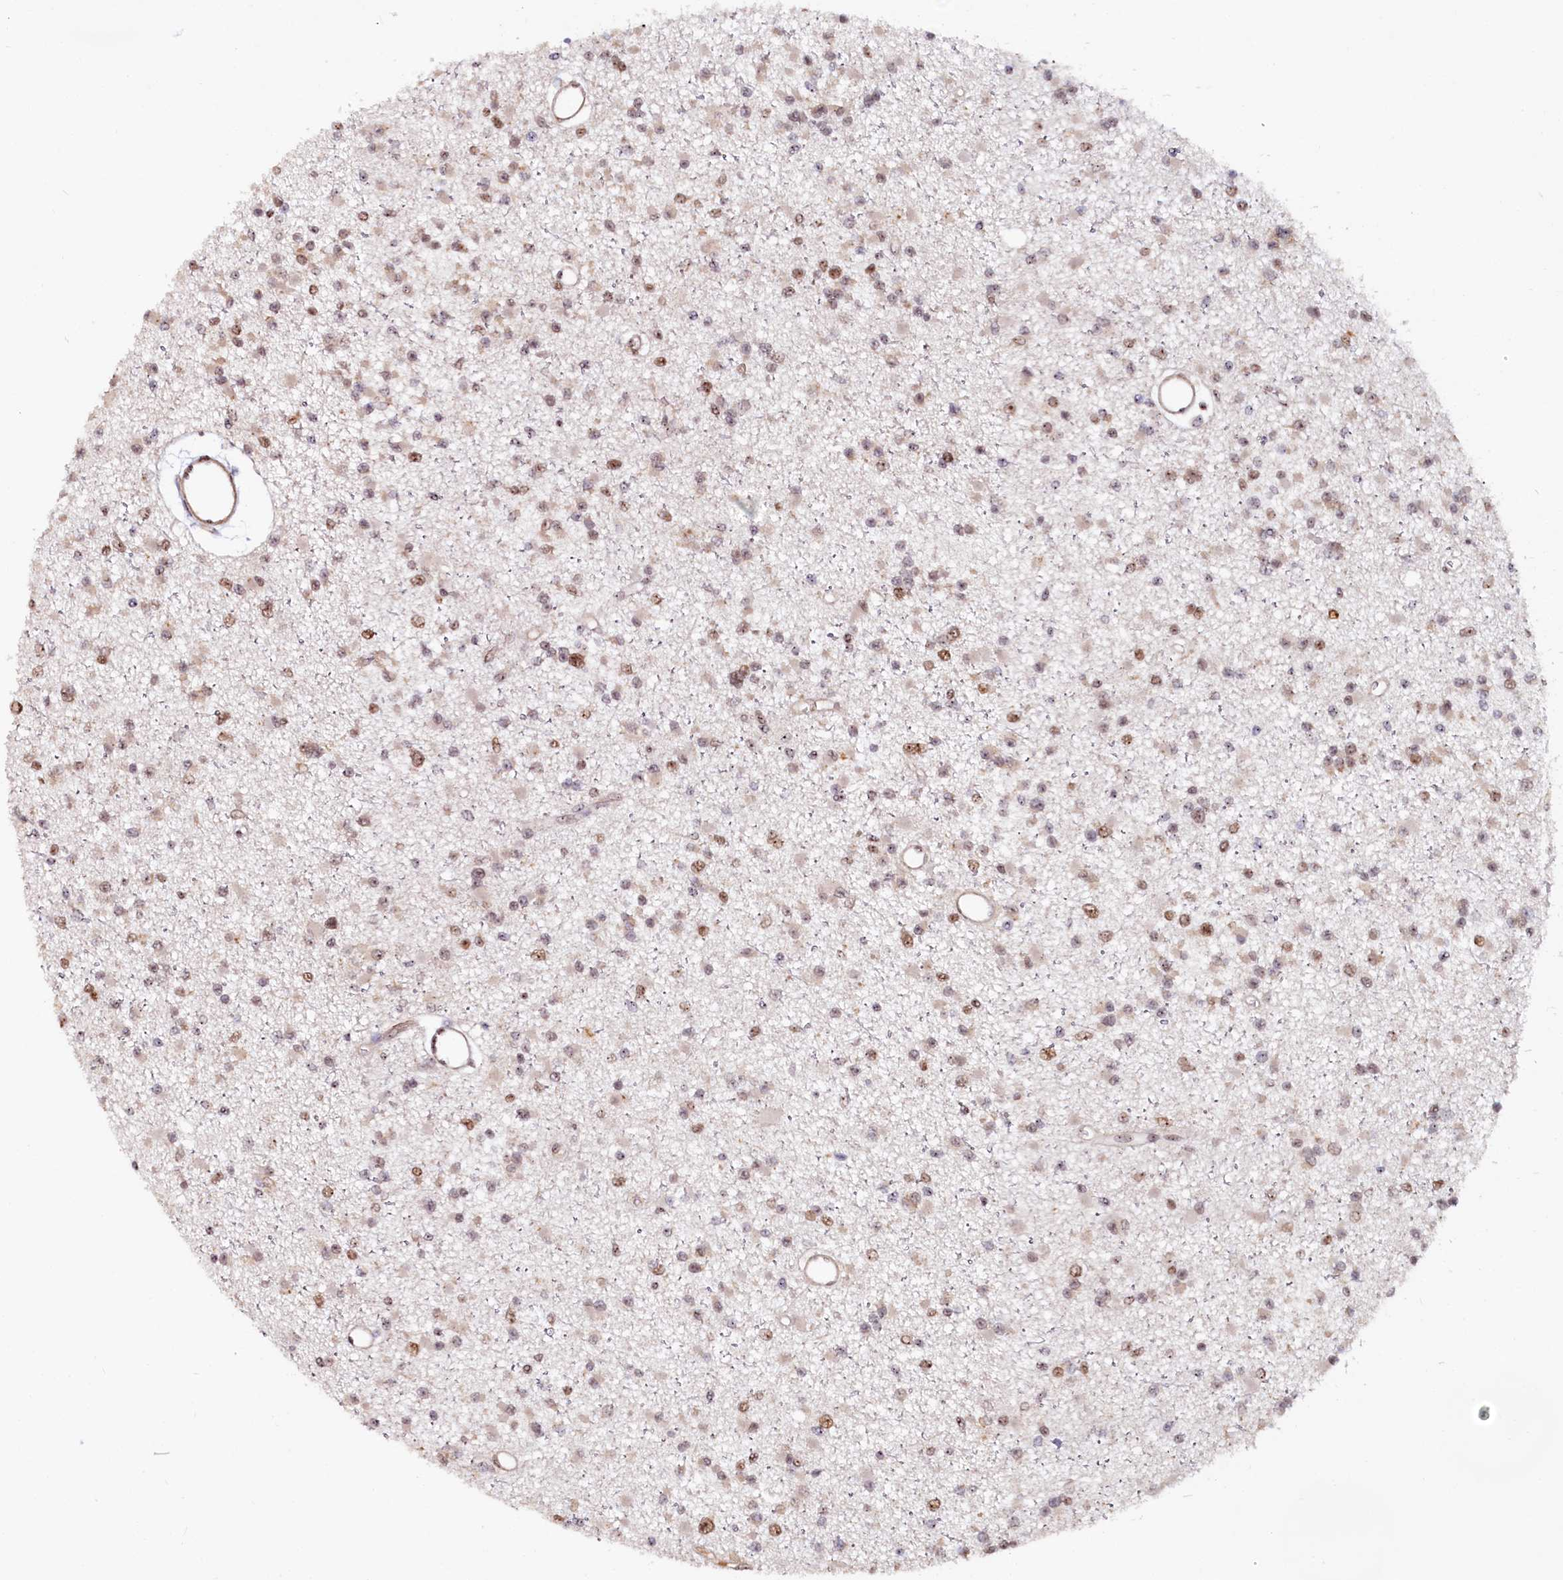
{"staining": {"intensity": "moderate", "quantity": "25%-75%", "location": "nuclear"}, "tissue": "glioma", "cell_type": "Tumor cells", "image_type": "cancer", "snomed": [{"axis": "morphology", "description": "Glioma, malignant, Low grade"}, {"axis": "topography", "description": "Brain"}], "caption": "A photomicrograph of human glioma stained for a protein displays moderate nuclear brown staining in tumor cells.", "gene": "TCOF1", "patient": {"sex": "female", "age": 22}}